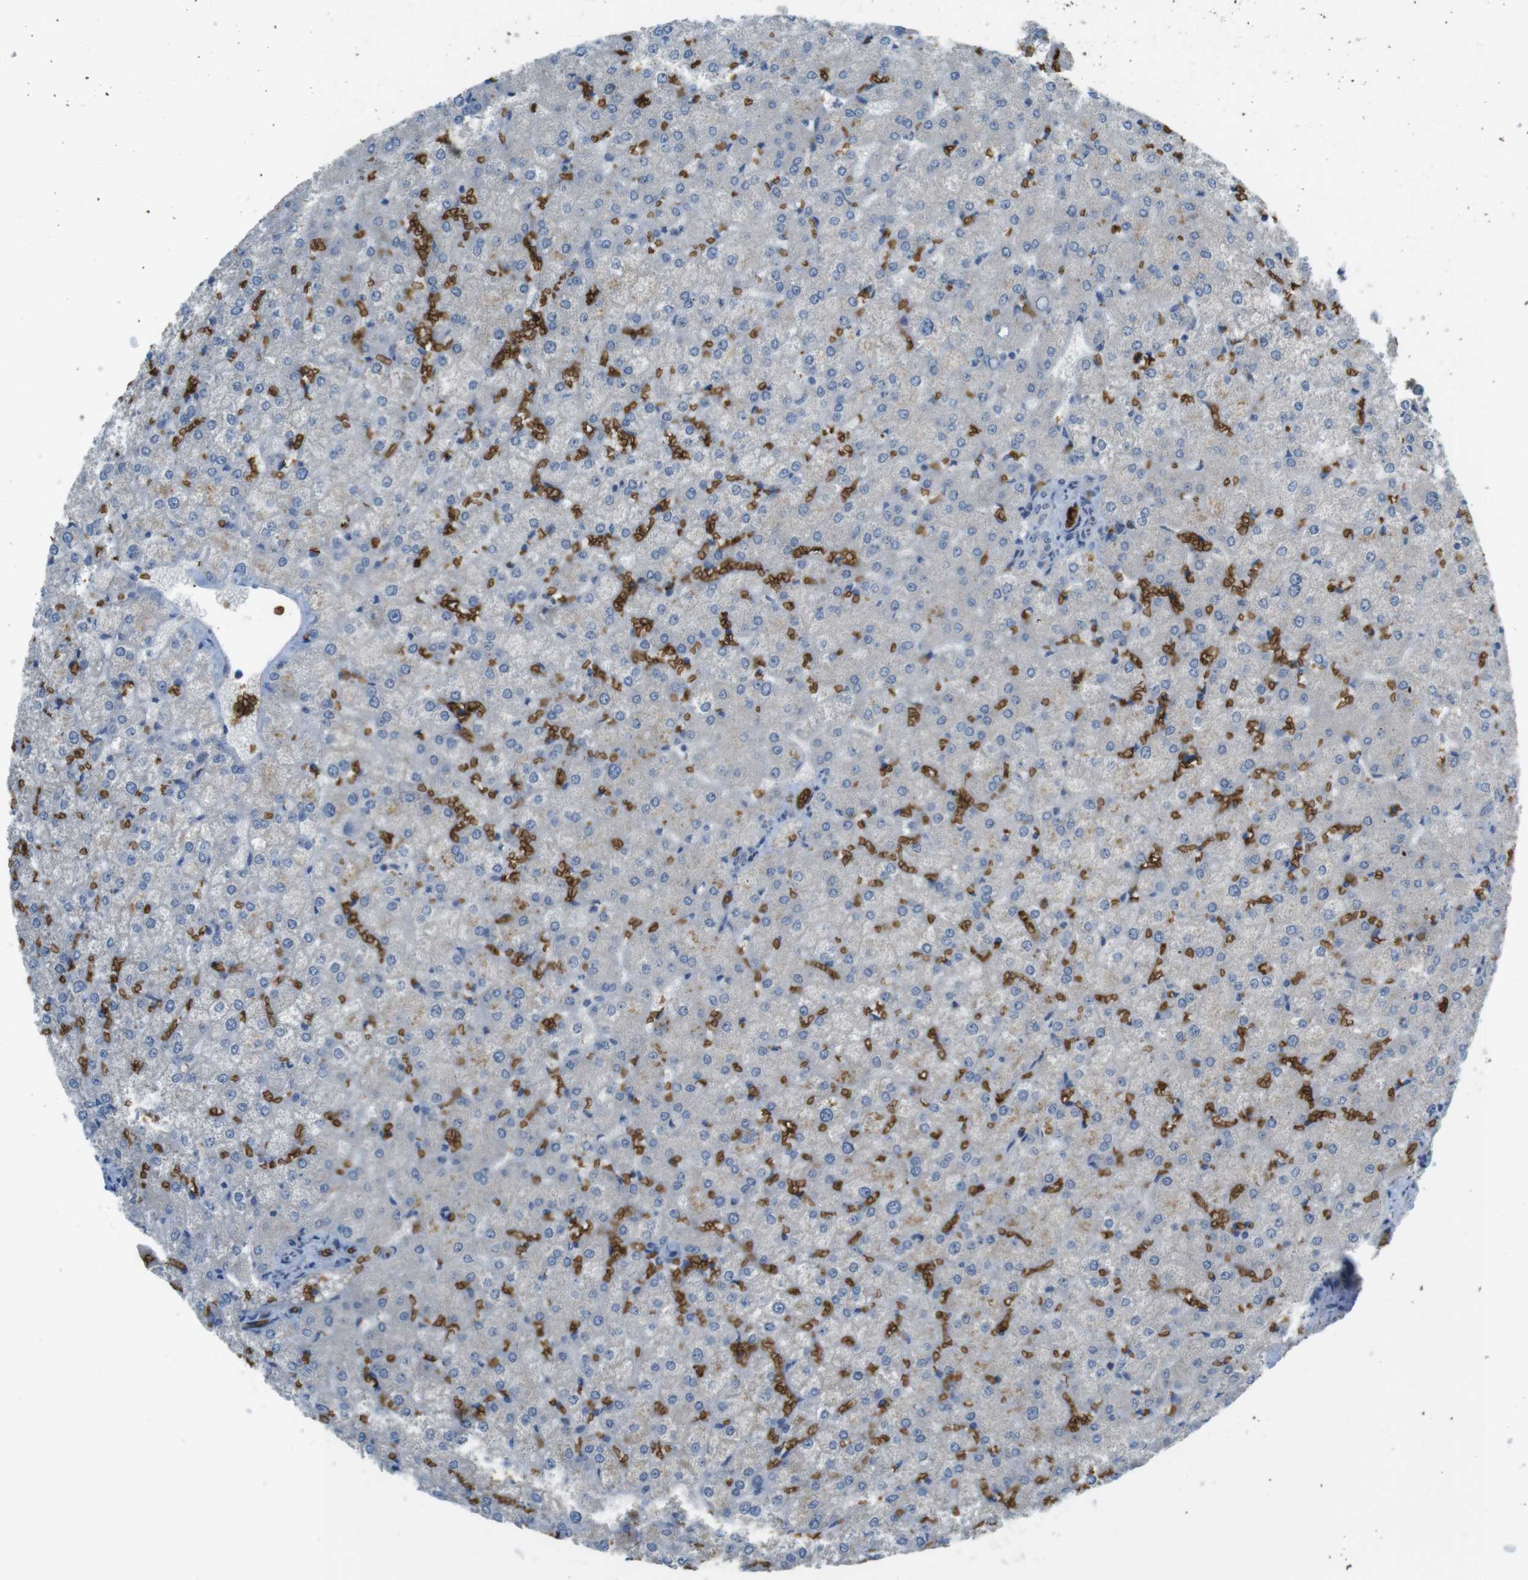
{"staining": {"intensity": "negative", "quantity": "none", "location": "none"}, "tissue": "liver", "cell_type": "Cholangiocytes", "image_type": "normal", "snomed": [{"axis": "morphology", "description": "Normal tissue, NOS"}, {"axis": "topography", "description": "Liver"}], "caption": "This photomicrograph is of unremarkable liver stained with IHC to label a protein in brown with the nuclei are counter-stained blue. There is no staining in cholangiocytes.", "gene": "GYPA", "patient": {"sex": "female", "age": 32}}